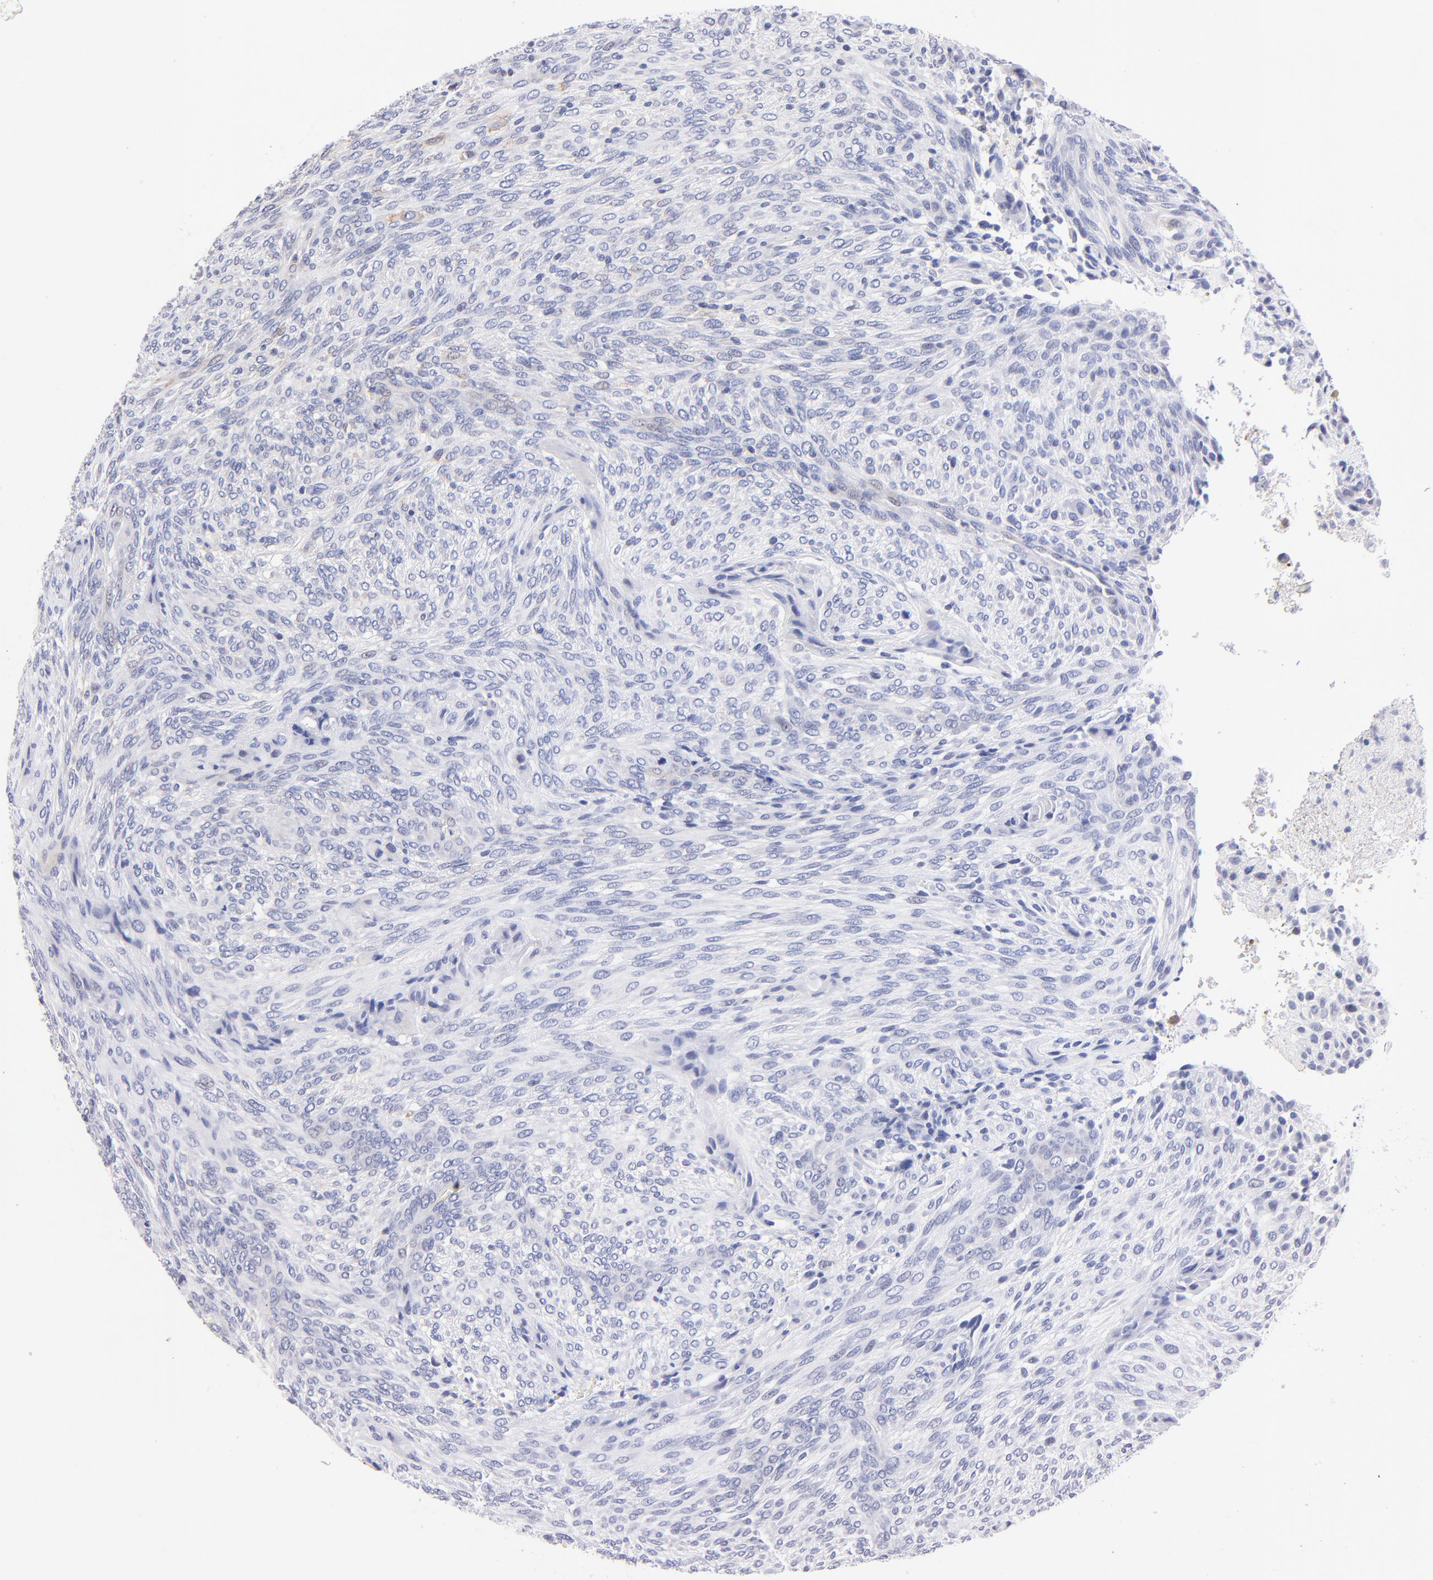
{"staining": {"intensity": "negative", "quantity": "none", "location": "none"}, "tissue": "glioma", "cell_type": "Tumor cells", "image_type": "cancer", "snomed": [{"axis": "morphology", "description": "Glioma, malignant, High grade"}, {"axis": "topography", "description": "Cerebral cortex"}], "caption": "Histopathology image shows no significant protein positivity in tumor cells of high-grade glioma (malignant). (Brightfield microscopy of DAB (3,3'-diaminobenzidine) IHC at high magnification).", "gene": "ZNF155", "patient": {"sex": "female", "age": 55}}